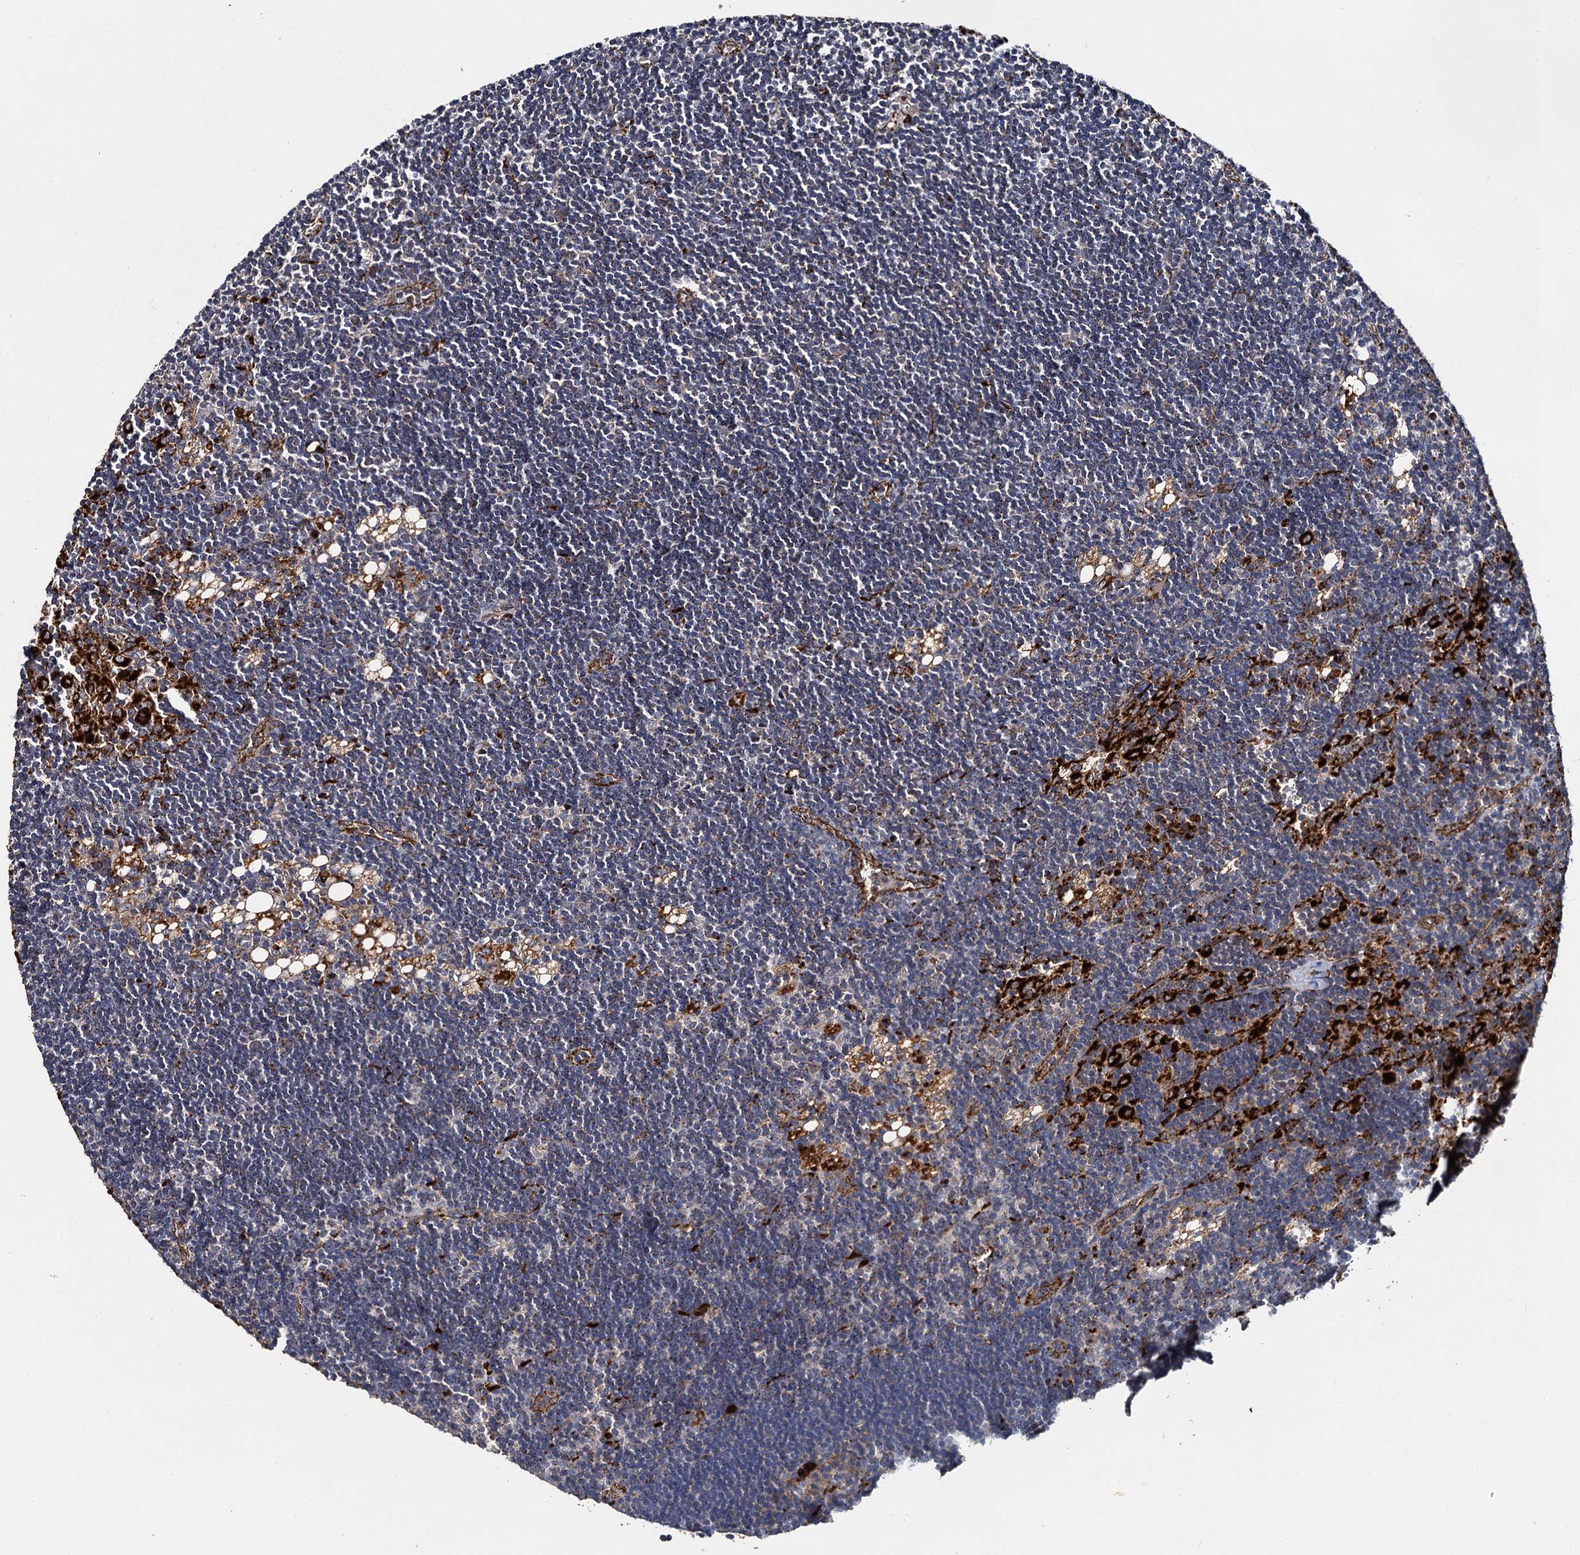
{"staining": {"intensity": "strong", "quantity": "<25%", "location": "cytoplasmic/membranous"}, "tissue": "lymph node", "cell_type": "Germinal center cells", "image_type": "normal", "snomed": [{"axis": "morphology", "description": "Normal tissue, NOS"}, {"axis": "topography", "description": "Lymph node"}], "caption": "Immunohistochemistry (IHC) photomicrograph of unremarkable human lymph node stained for a protein (brown), which displays medium levels of strong cytoplasmic/membranous staining in approximately <25% of germinal center cells.", "gene": "GBA1", "patient": {"sex": "male", "age": 24}}